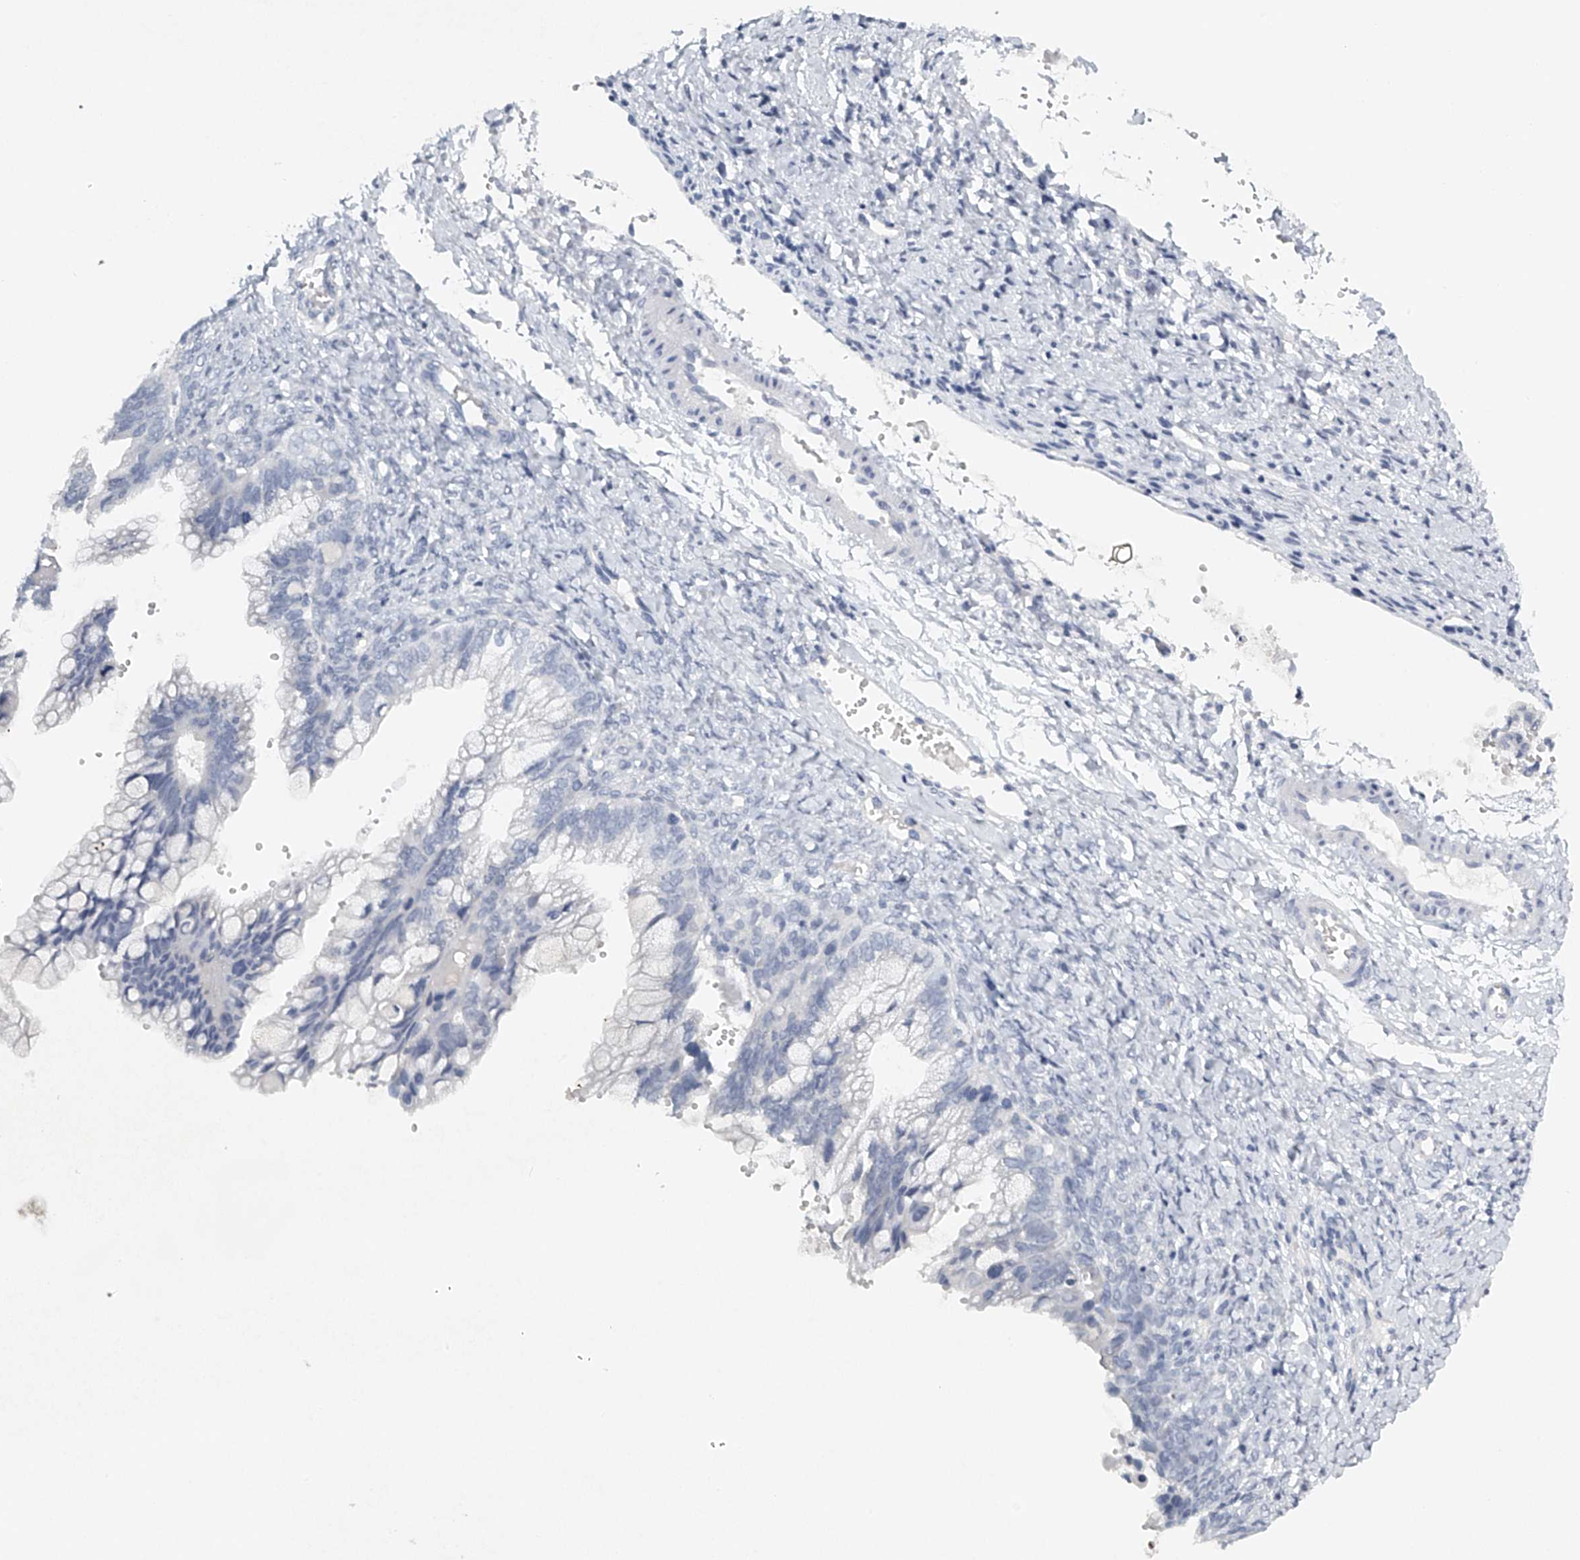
{"staining": {"intensity": "negative", "quantity": "none", "location": "none"}, "tissue": "ovarian cancer", "cell_type": "Tumor cells", "image_type": "cancer", "snomed": [{"axis": "morphology", "description": "Cystadenocarcinoma, mucinous, NOS"}, {"axis": "topography", "description": "Ovary"}], "caption": "A histopathology image of ovarian mucinous cystadenocarcinoma stained for a protein shows no brown staining in tumor cells.", "gene": "FAT2", "patient": {"sex": "female", "age": 36}}